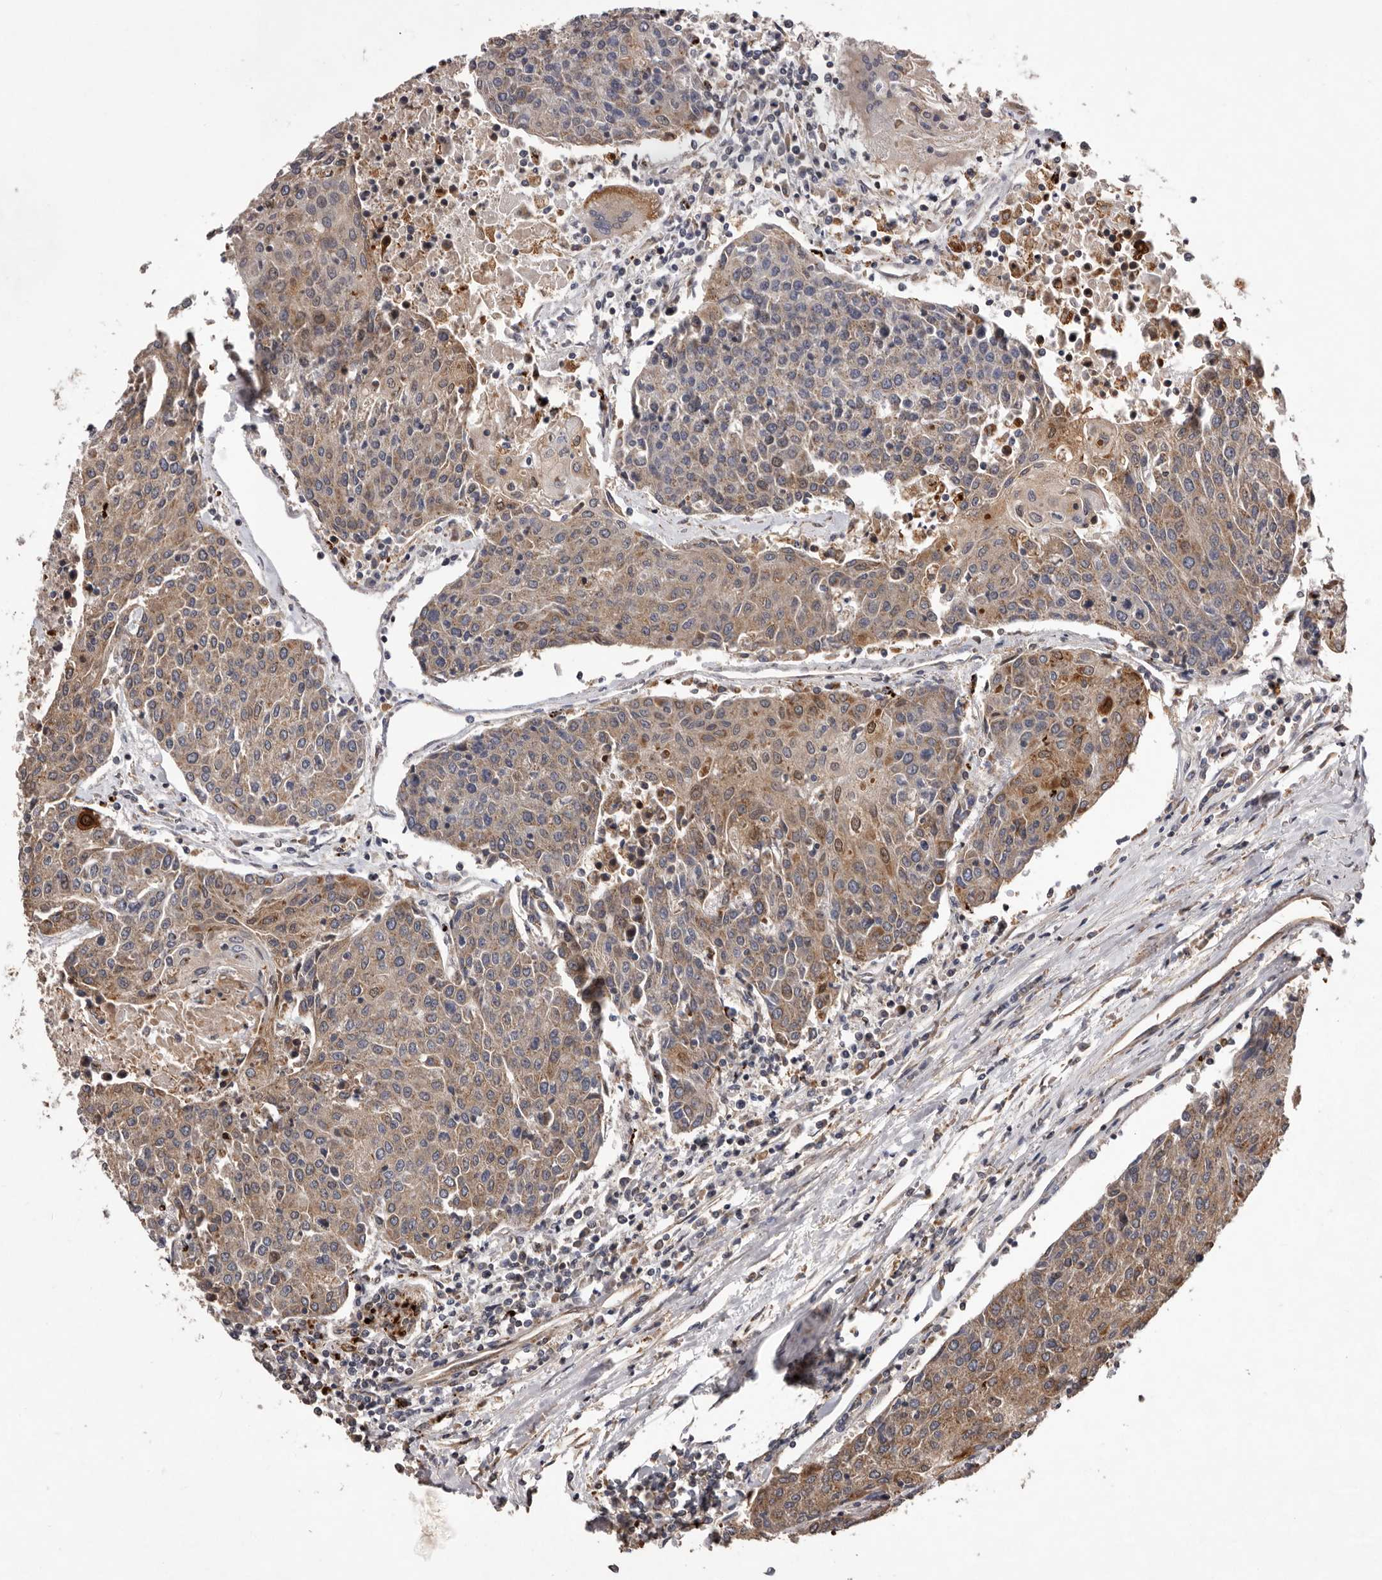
{"staining": {"intensity": "moderate", "quantity": ">75%", "location": "cytoplasmic/membranous,nuclear"}, "tissue": "urothelial cancer", "cell_type": "Tumor cells", "image_type": "cancer", "snomed": [{"axis": "morphology", "description": "Urothelial carcinoma, High grade"}, {"axis": "topography", "description": "Urinary bladder"}], "caption": "Moderate cytoplasmic/membranous and nuclear staining is present in about >75% of tumor cells in urothelial carcinoma (high-grade).", "gene": "GADD45B", "patient": {"sex": "female", "age": 85}}